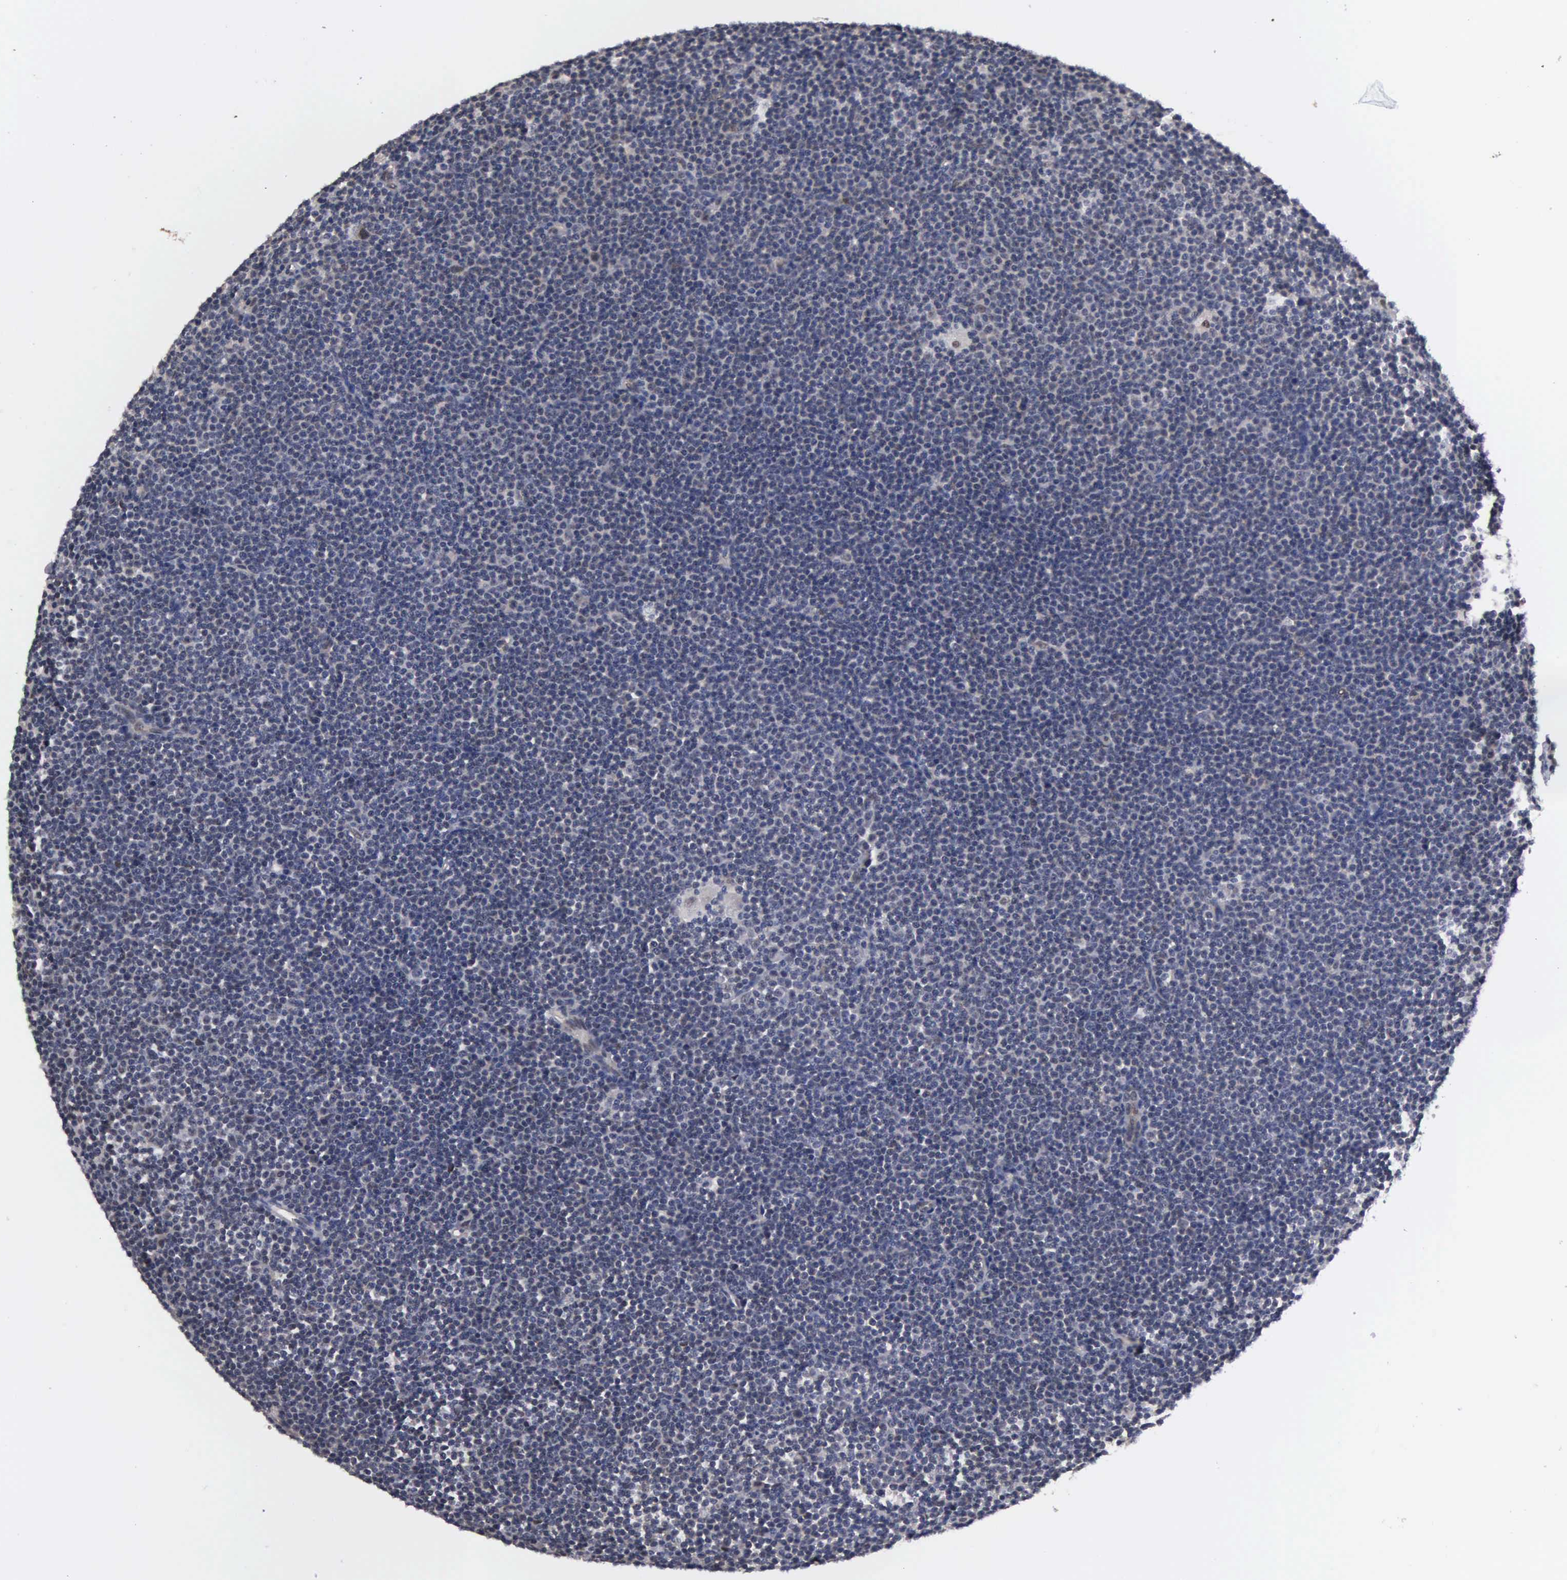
{"staining": {"intensity": "weak", "quantity": "<25%", "location": "nuclear"}, "tissue": "lymphoma", "cell_type": "Tumor cells", "image_type": "cancer", "snomed": [{"axis": "morphology", "description": "Malignant lymphoma, non-Hodgkin's type, Low grade"}, {"axis": "topography", "description": "Lymph node"}], "caption": "An immunohistochemistry image of low-grade malignant lymphoma, non-Hodgkin's type is shown. There is no staining in tumor cells of low-grade malignant lymphoma, non-Hodgkin's type.", "gene": "ZBTB33", "patient": {"sex": "female", "age": 69}}